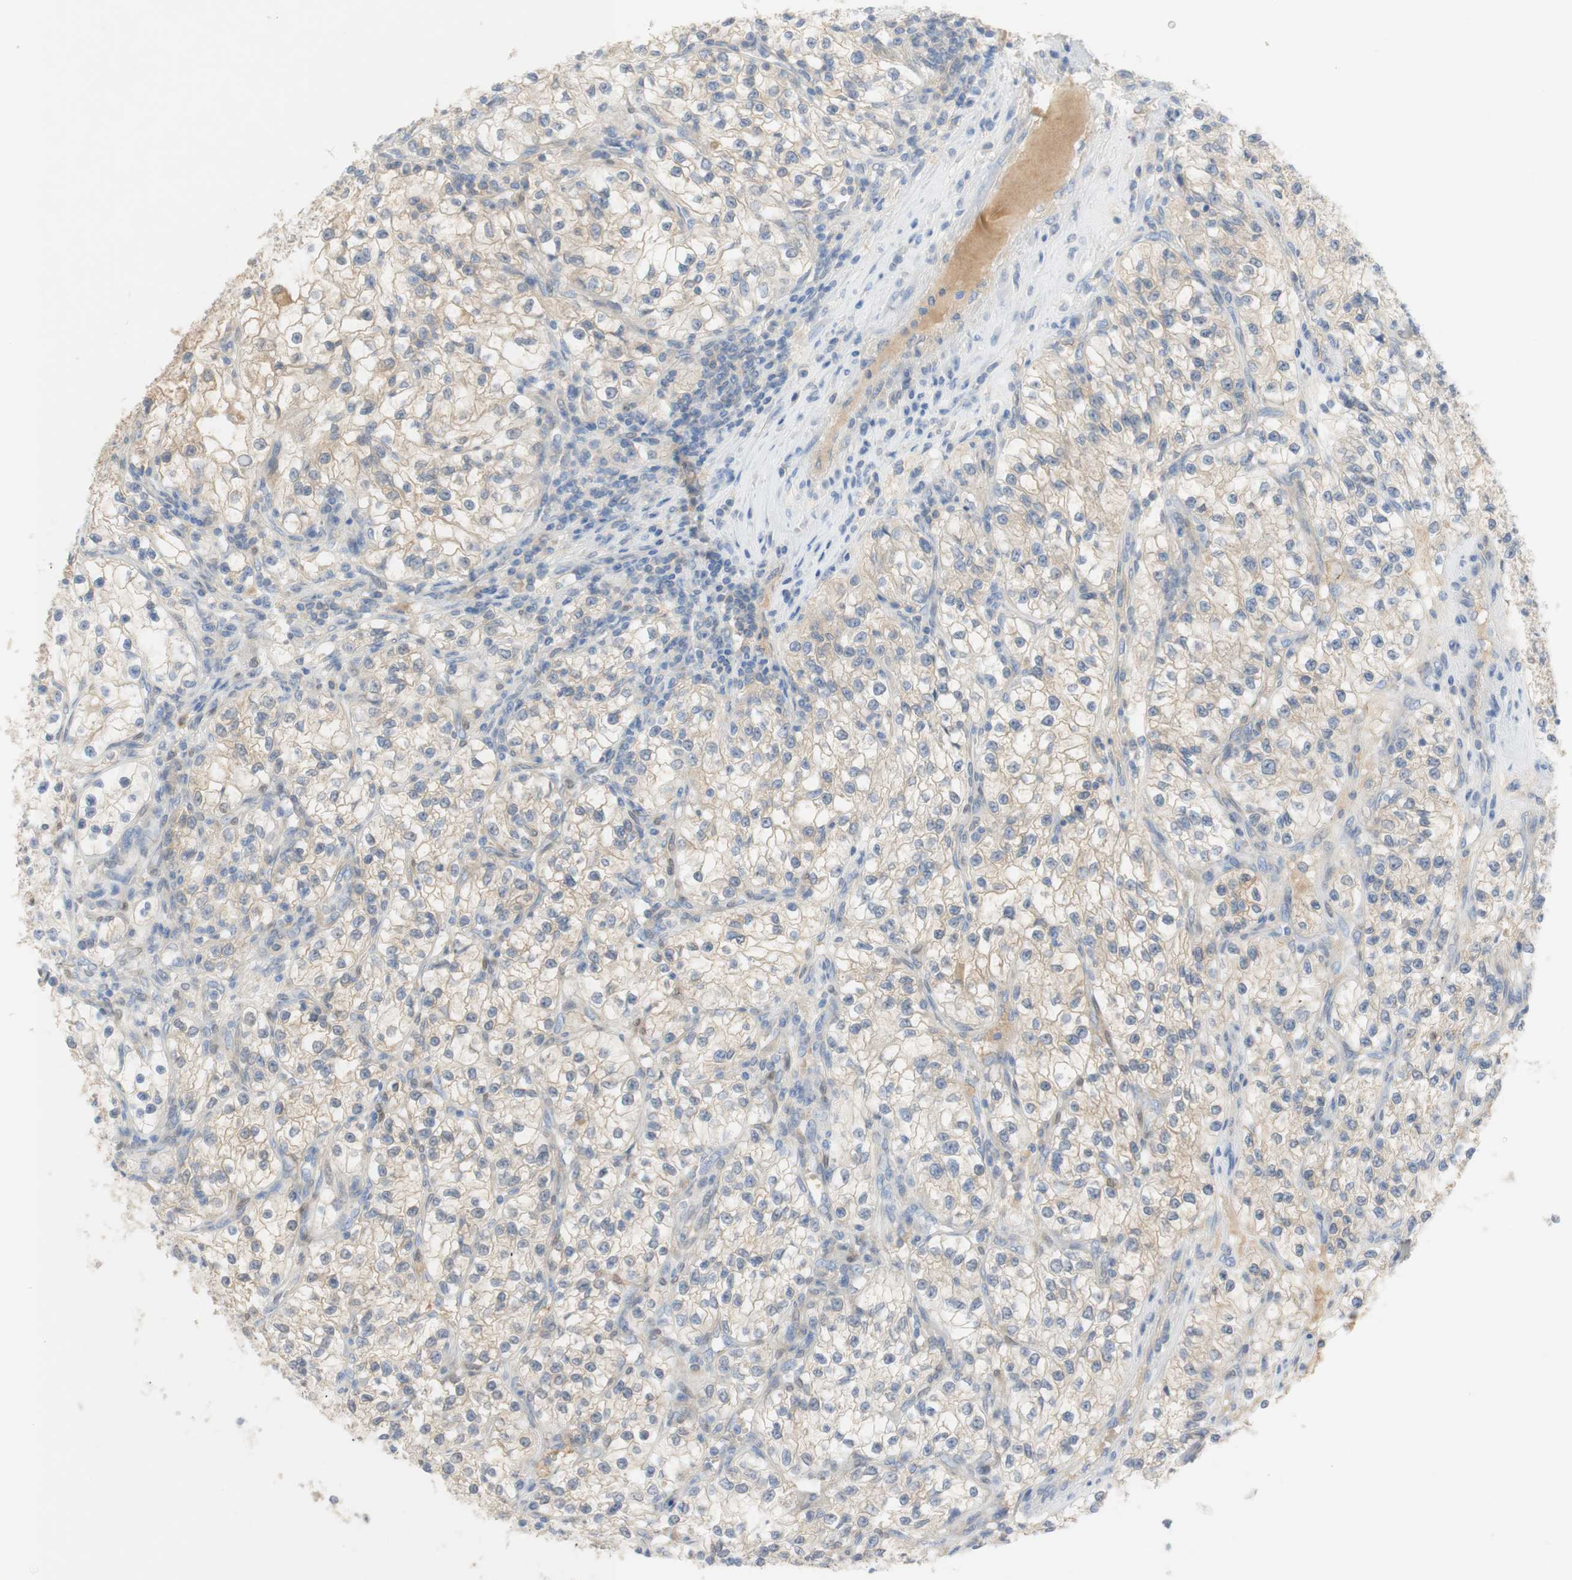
{"staining": {"intensity": "negative", "quantity": "none", "location": "none"}, "tissue": "renal cancer", "cell_type": "Tumor cells", "image_type": "cancer", "snomed": [{"axis": "morphology", "description": "Adenocarcinoma, NOS"}, {"axis": "topography", "description": "Kidney"}], "caption": "Protein analysis of adenocarcinoma (renal) displays no significant expression in tumor cells.", "gene": "SELENBP1", "patient": {"sex": "female", "age": 57}}